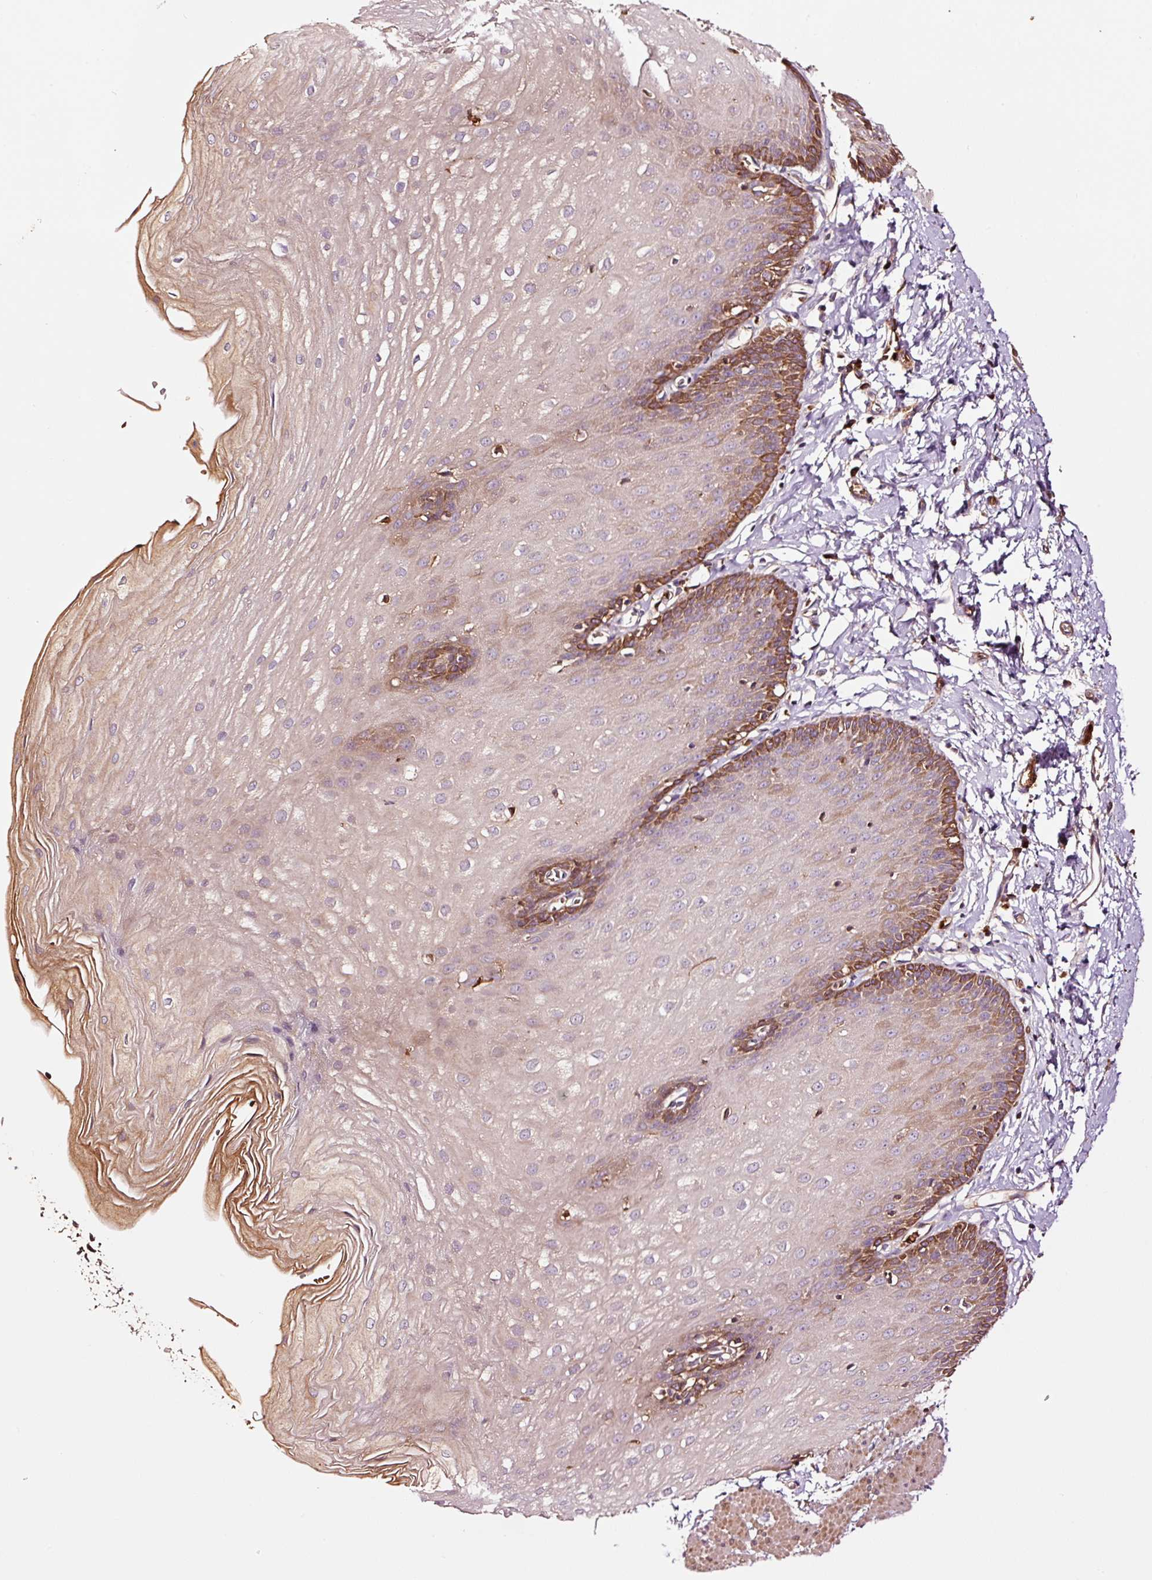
{"staining": {"intensity": "moderate", "quantity": "25%-75%", "location": "cytoplasmic/membranous"}, "tissue": "esophagus", "cell_type": "Squamous epithelial cells", "image_type": "normal", "snomed": [{"axis": "morphology", "description": "Normal tissue, NOS"}, {"axis": "topography", "description": "Esophagus"}], "caption": "Immunohistochemical staining of benign esophagus exhibits medium levels of moderate cytoplasmic/membranous staining in about 25%-75% of squamous epithelial cells.", "gene": "PGLYRP2", "patient": {"sex": "male", "age": 70}}